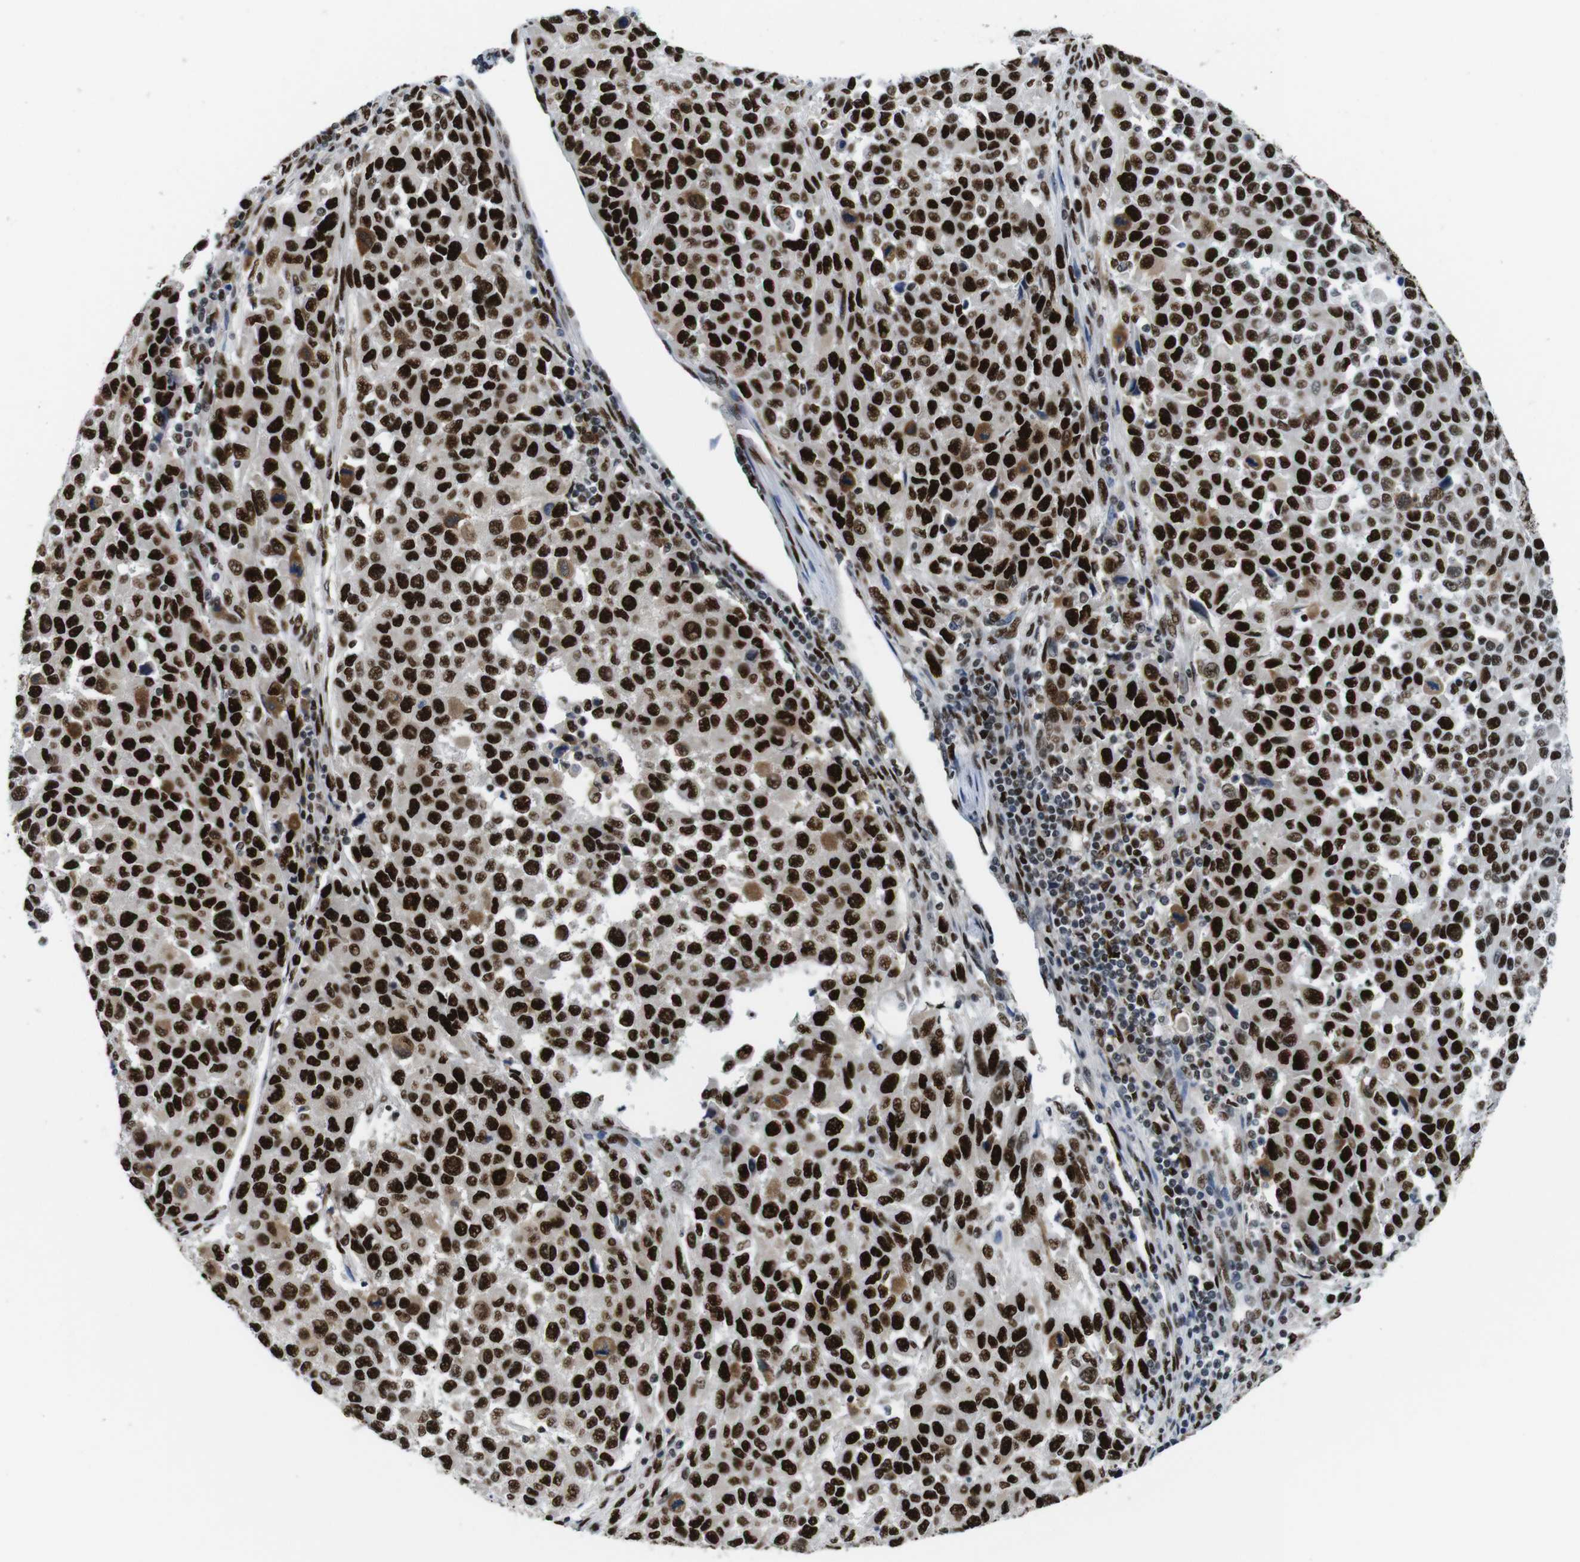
{"staining": {"intensity": "strong", "quantity": ">75%", "location": "nuclear"}, "tissue": "melanoma", "cell_type": "Tumor cells", "image_type": "cancer", "snomed": [{"axis": "morphology", "description": "Malignant melanoma, Metastatic site"}, {"axis": "topography", "description": "Lymph node"}], "caption": "Tumor cells display high levels of strong nuclear expression in about >75% of cells in human malignant melanoma (metastatic site). (Stains: DAB (3,3'-diaminobenzidine) in brown, nuclei in blue, Microscopy: brightfield microscopy at high magnification).", "gene": "PSME3", "patient": {"sex": "male", "age": 61}}